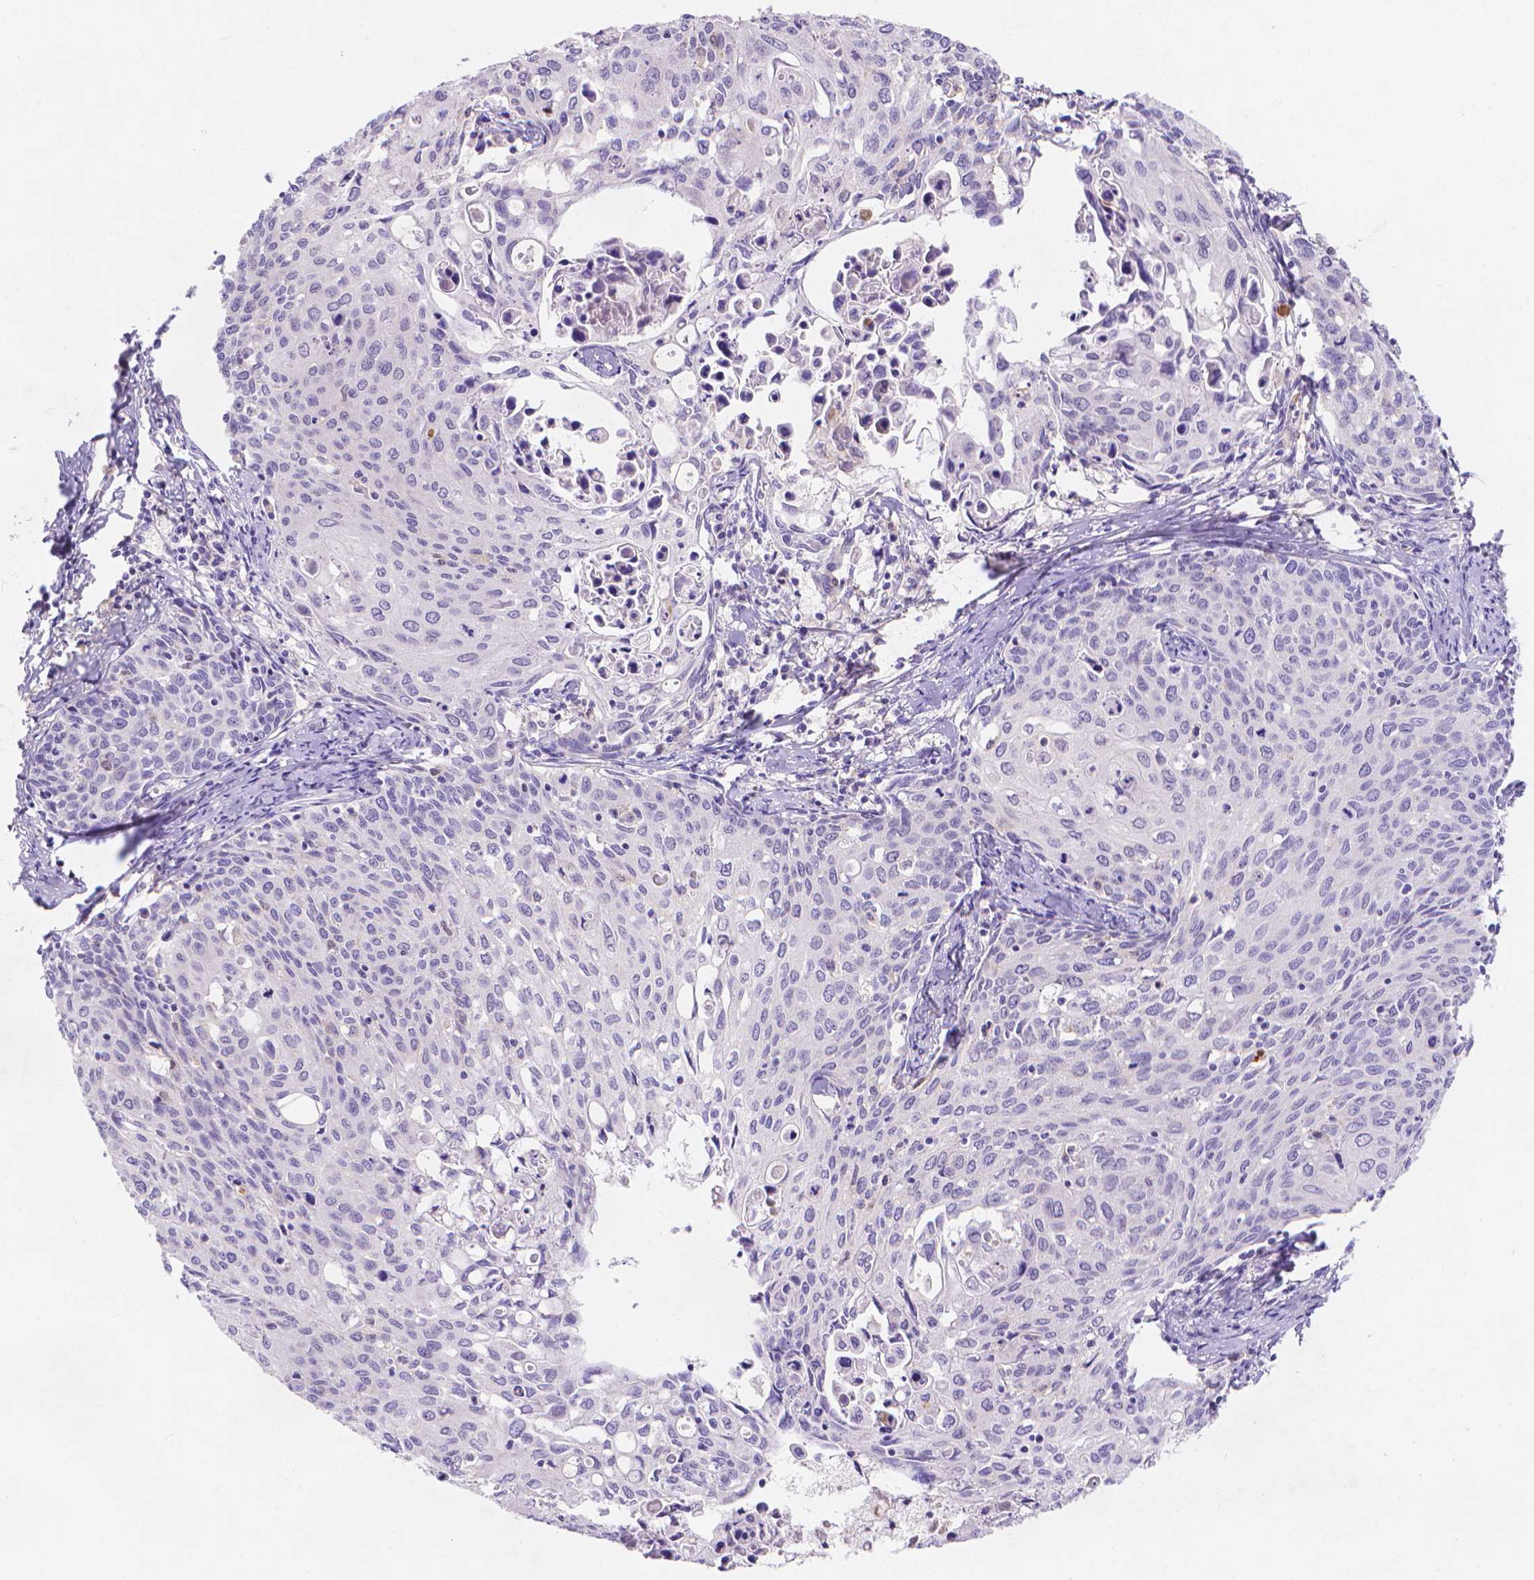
{"staining": {"intensity": "negative", "quantity": "none", "location": "none"}, "tissue": "cervical cancer", "cell_type": "Tumor cells", "image_type": "cancer", "snomed": [{"axis": "morphology", "description": "Squamous cell carcinoma, NOS"}, {"axis": "topography", "description": "Cervix"}], "caption": "Protein analysis of cervical cancer displays no significant expression in tumor cells.", "gene": "FGD2", "patient": {"sex": "female", "age": 62}}